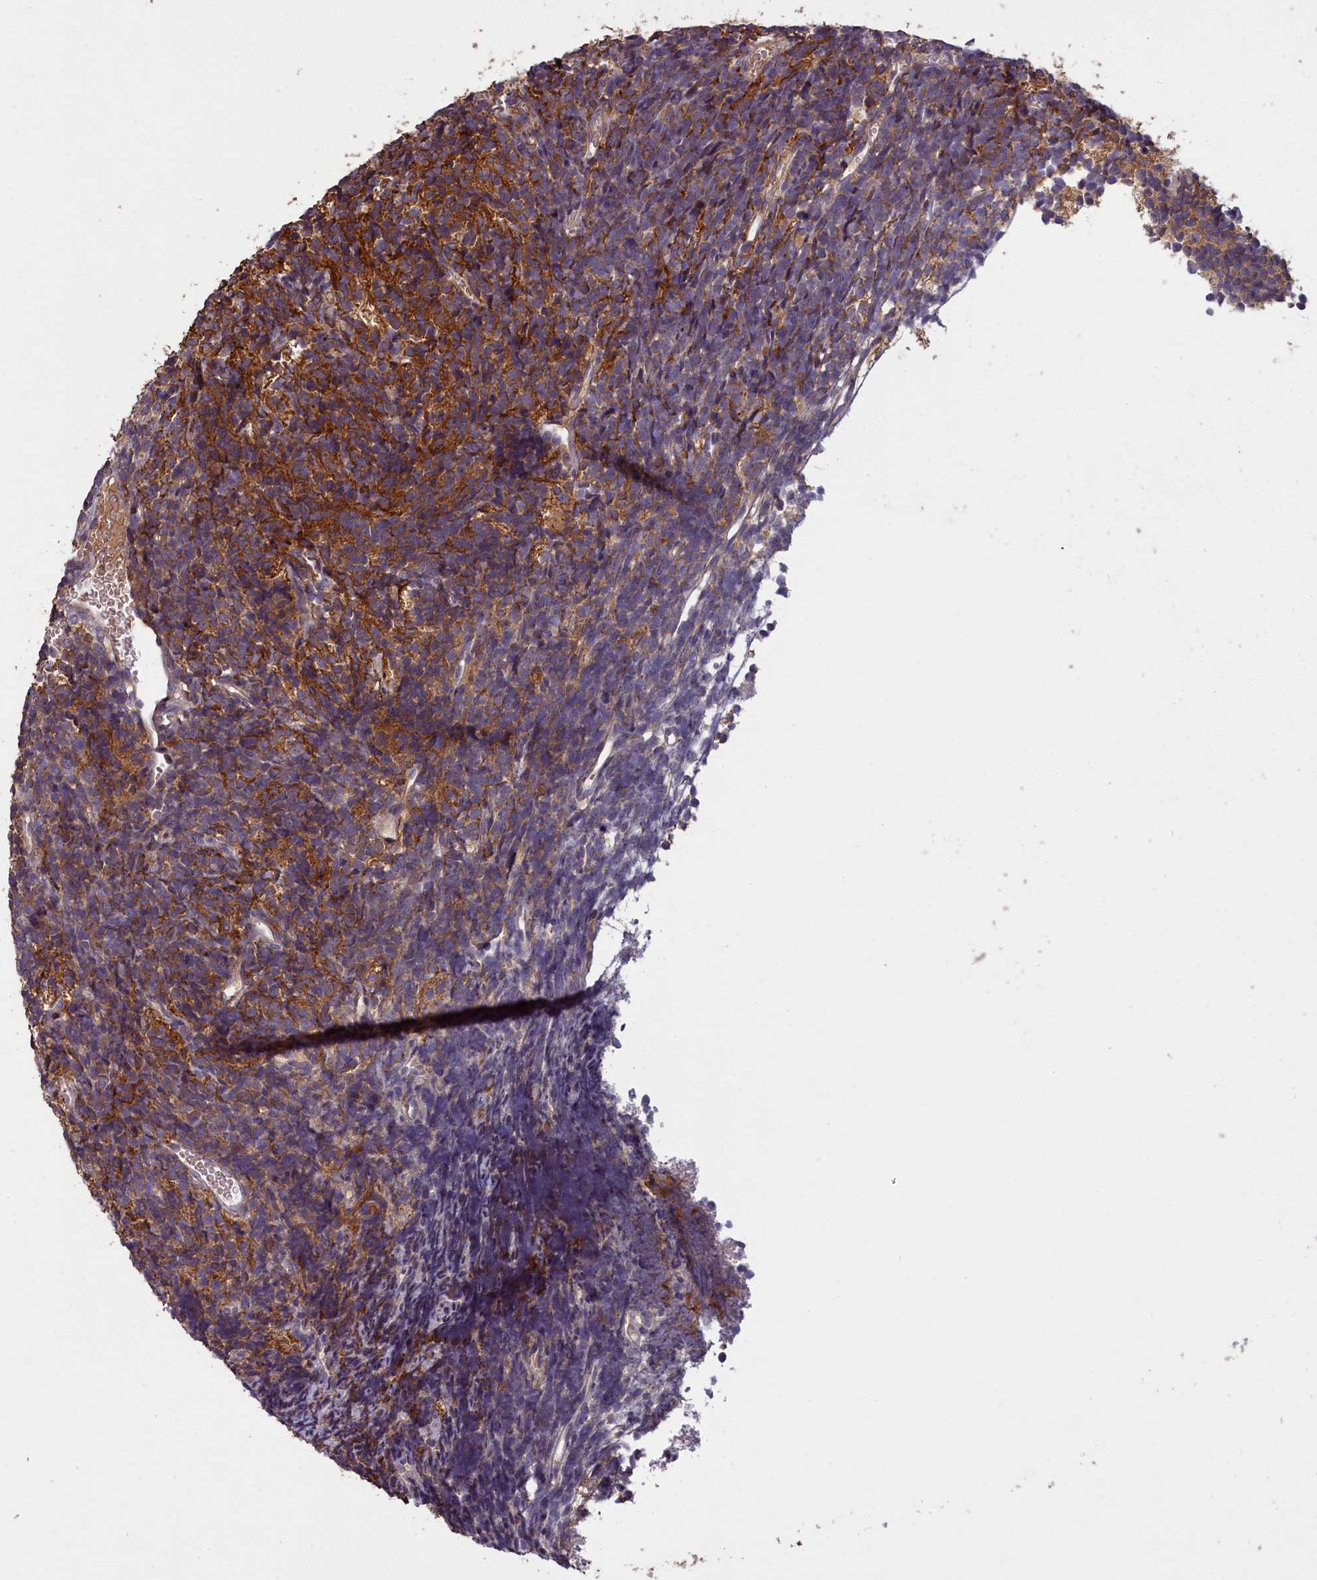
{"staining": {"intensity": "strong", "quantity": "25%-75%", "location": "cytoplasmic/membranous"}, "tissue": "glioma", "cell_type": "Tumor cells", "image_type": "cancer", "snomed": [{"axis": "morphology", "description": "Glioma, malignant, Low grade"}, {"axis": "topography", "description": "Brain"}], "caption": "Immunohistochemical staining of glioma reveals high levels of strong cytoplasmic/membranous staining in about 25%-75% of tumor cells. (DAB (3,3'-diaminobenzidine) IHC with brightfield microscopy, high magnification).", "gene": "NUDT6", "patient": {"sex": "female", "age": 1}}